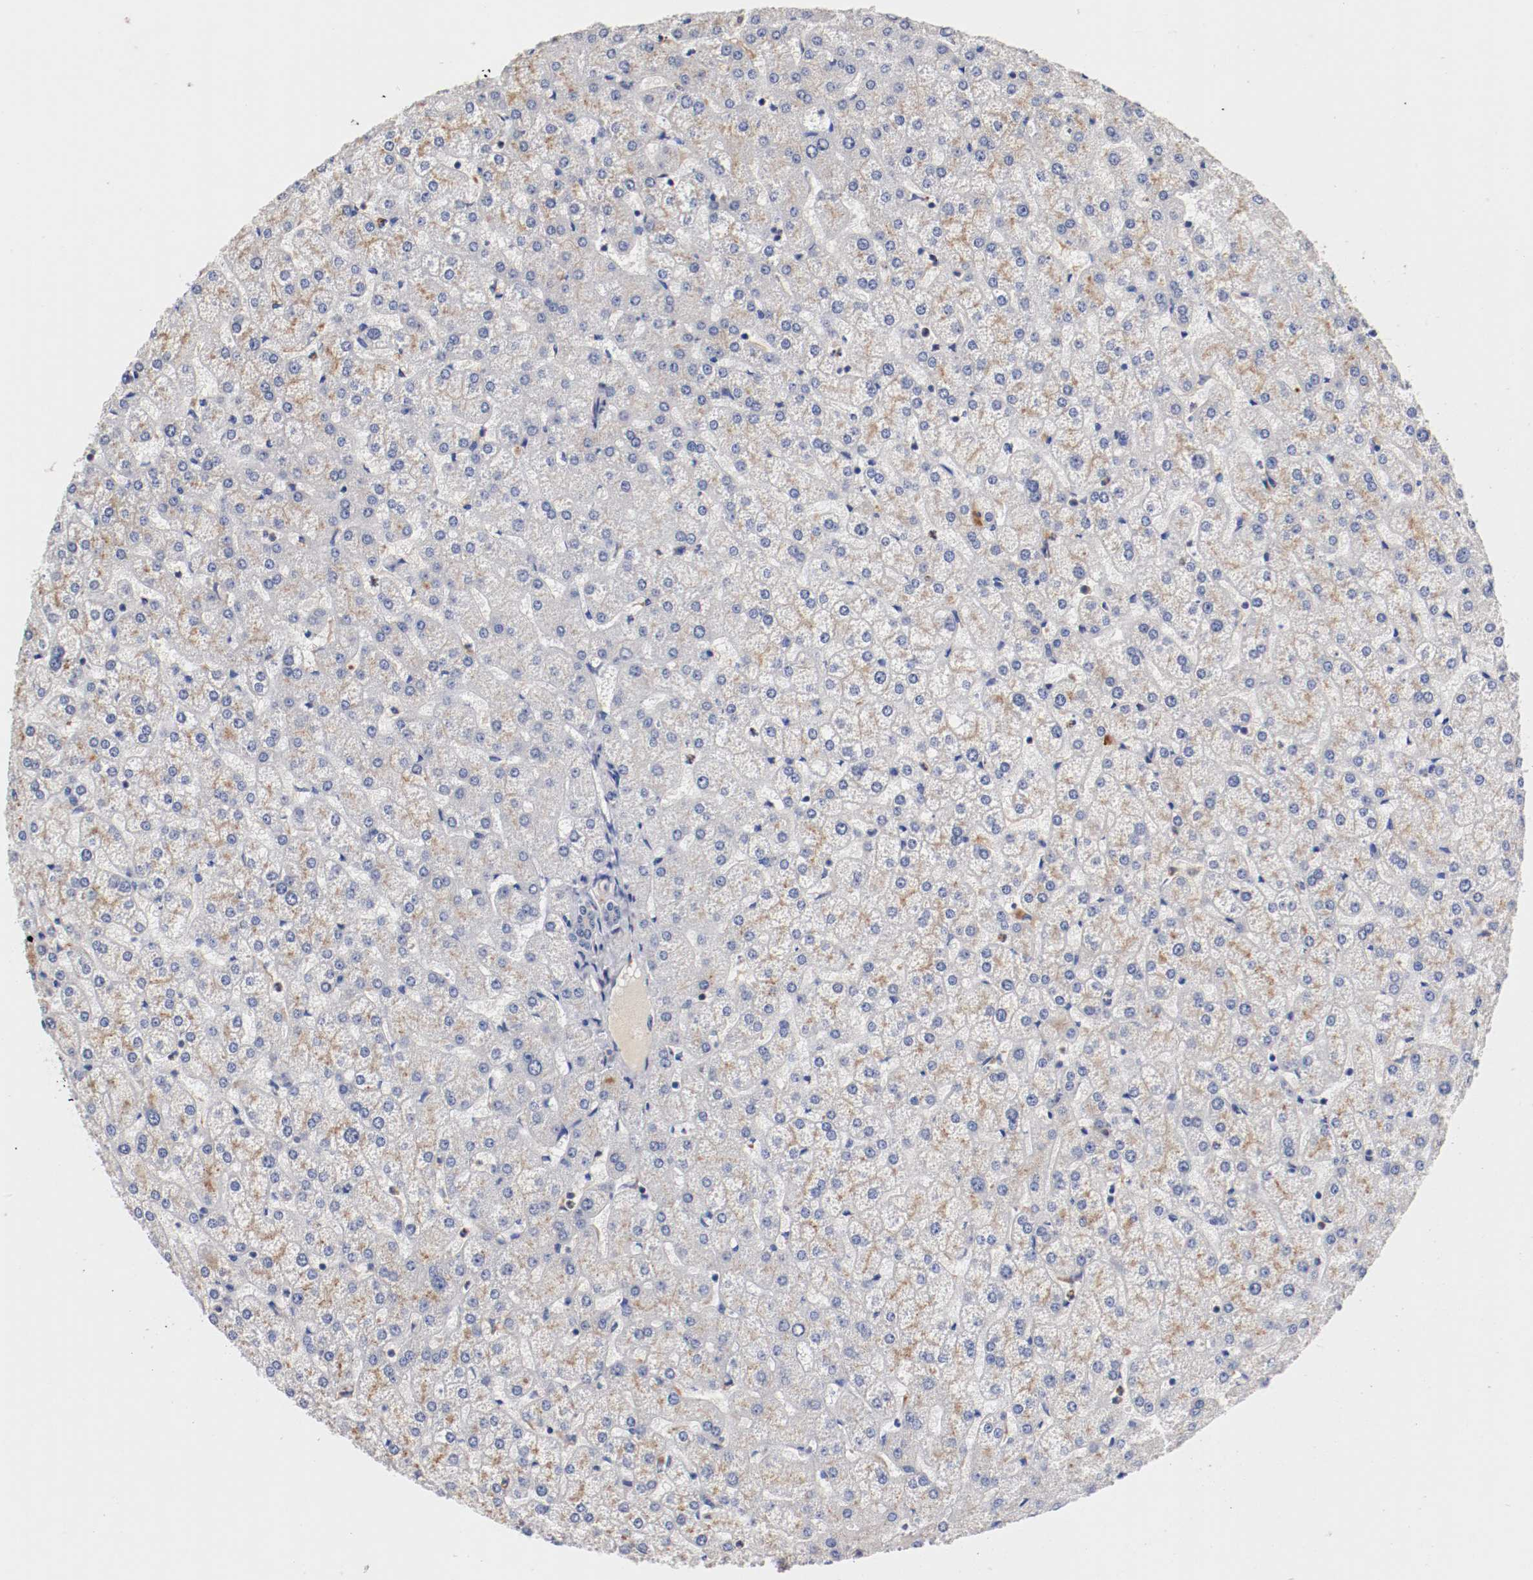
{"staining": {"intensity": "negative", "quantity": "none", "location": "none"}, "tissue": "liver", "cell_type": "Cholangiocytes", "image_type": "normal", "snomed": [{"axis": "morphology", "description": "Normal tissue, NOS"}, {"axis": "topography", "description": "Liver"}], "caption": "The immunohistochemistry image has no significant expression in cholangiocytes of liver.", "gene": "SEMA5A", "patient": {"sex": "female", "age": 32}}